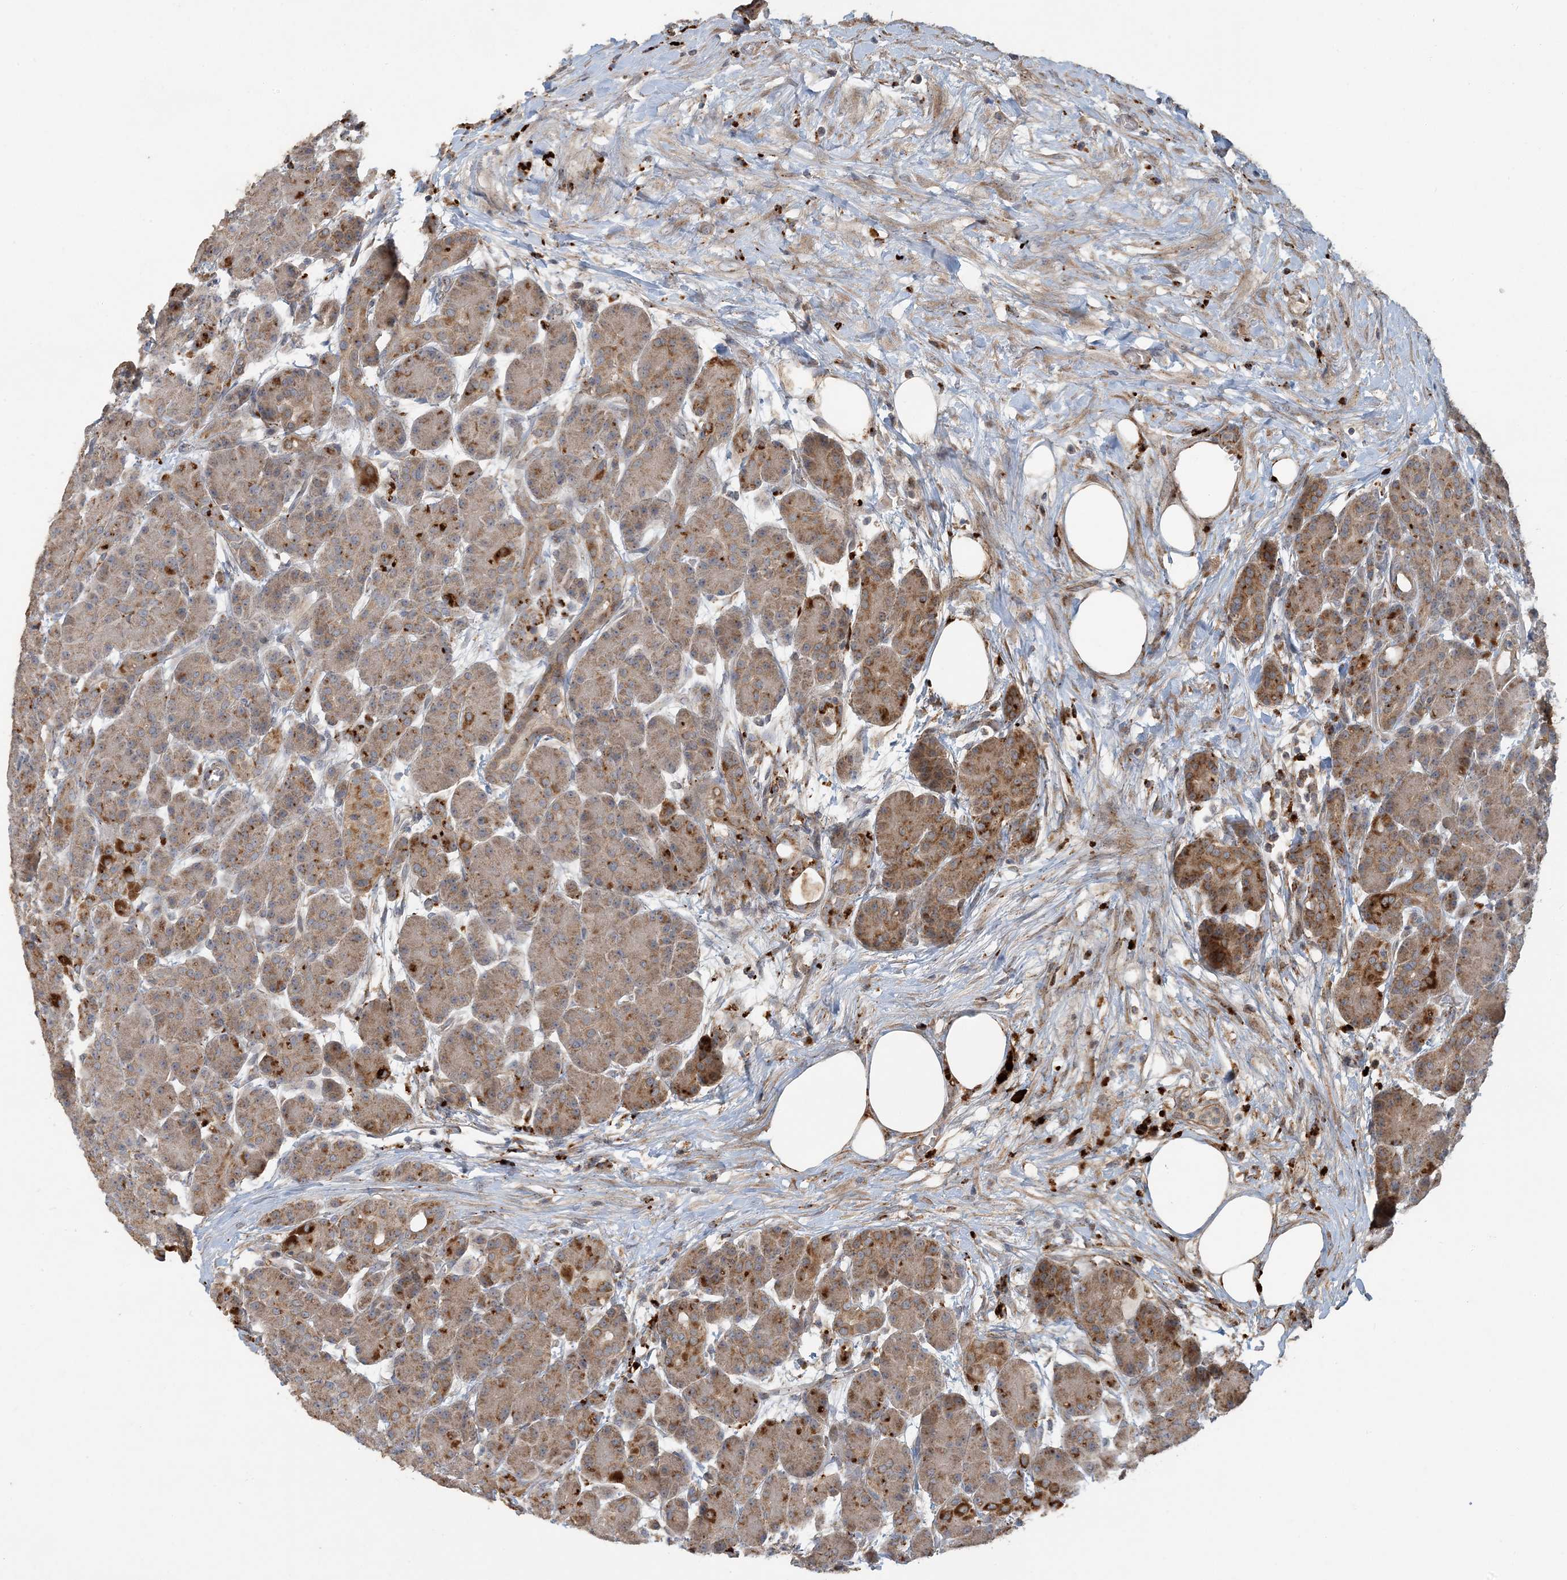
{"staining": {"intensity": "moderate", "quantity": ">75%", "location": "cytoplasmic/membranous"}, "tissue": "pancreas", "cell_type": "Exocrine glandular cells", "image_type": "normal", "snomed": [{"axis": "morphology", "description": "Normal tissue, NOS"}, {"axis": "topography", "description": "Pancreas"}], "caption": "Pancreas was stained to show a protein in brown. There is medium levels of moderate cytoplasmic/membranous staining in approximately >75% of exocrine glandular cells. The protein of interest is shown in brown color, while the nuclei are stained blue.", "gene": "LTN1", "patient": {"sex": "male", "age": 63}}